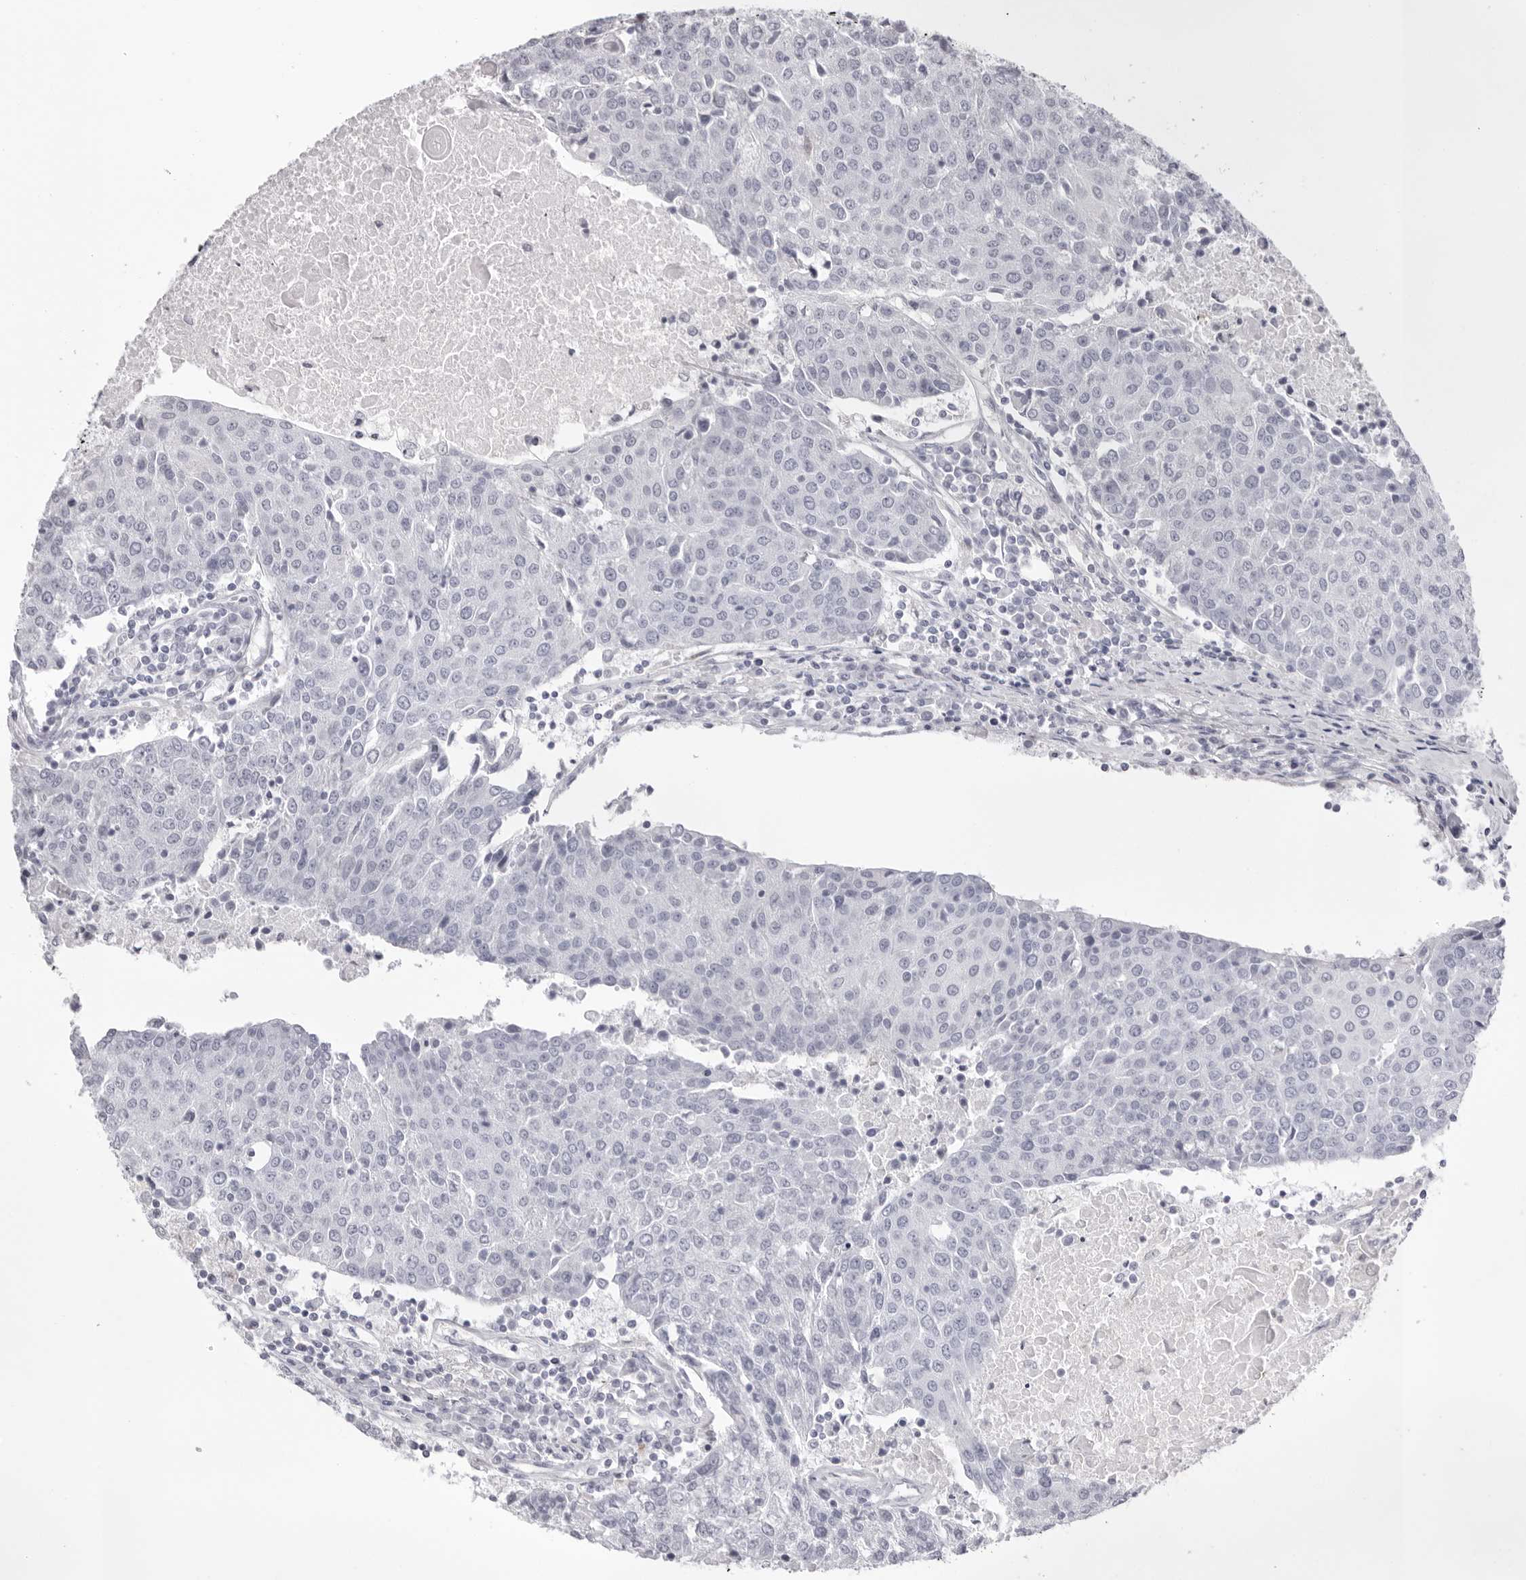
{"staining": {"intensity": "negative", "quantity": "none", "location": "none"}, "tissue": "urothelial cancer", "cell_type": "Tumor cells", "image_type": "cancer", "snomed": [{"axis": "morphology", "description": "Urothelial carcinoma, High grade"}, {"axis": "topography", "description": "Urinary bladder"}], "caption": "Tumor cells show no significant protein staining in high-grade urothelial carcinoma. (DAB immunohistochemistry, high magnification).", "gene": "TMOD4", "patient": {"sex": "female", "age": 85}}